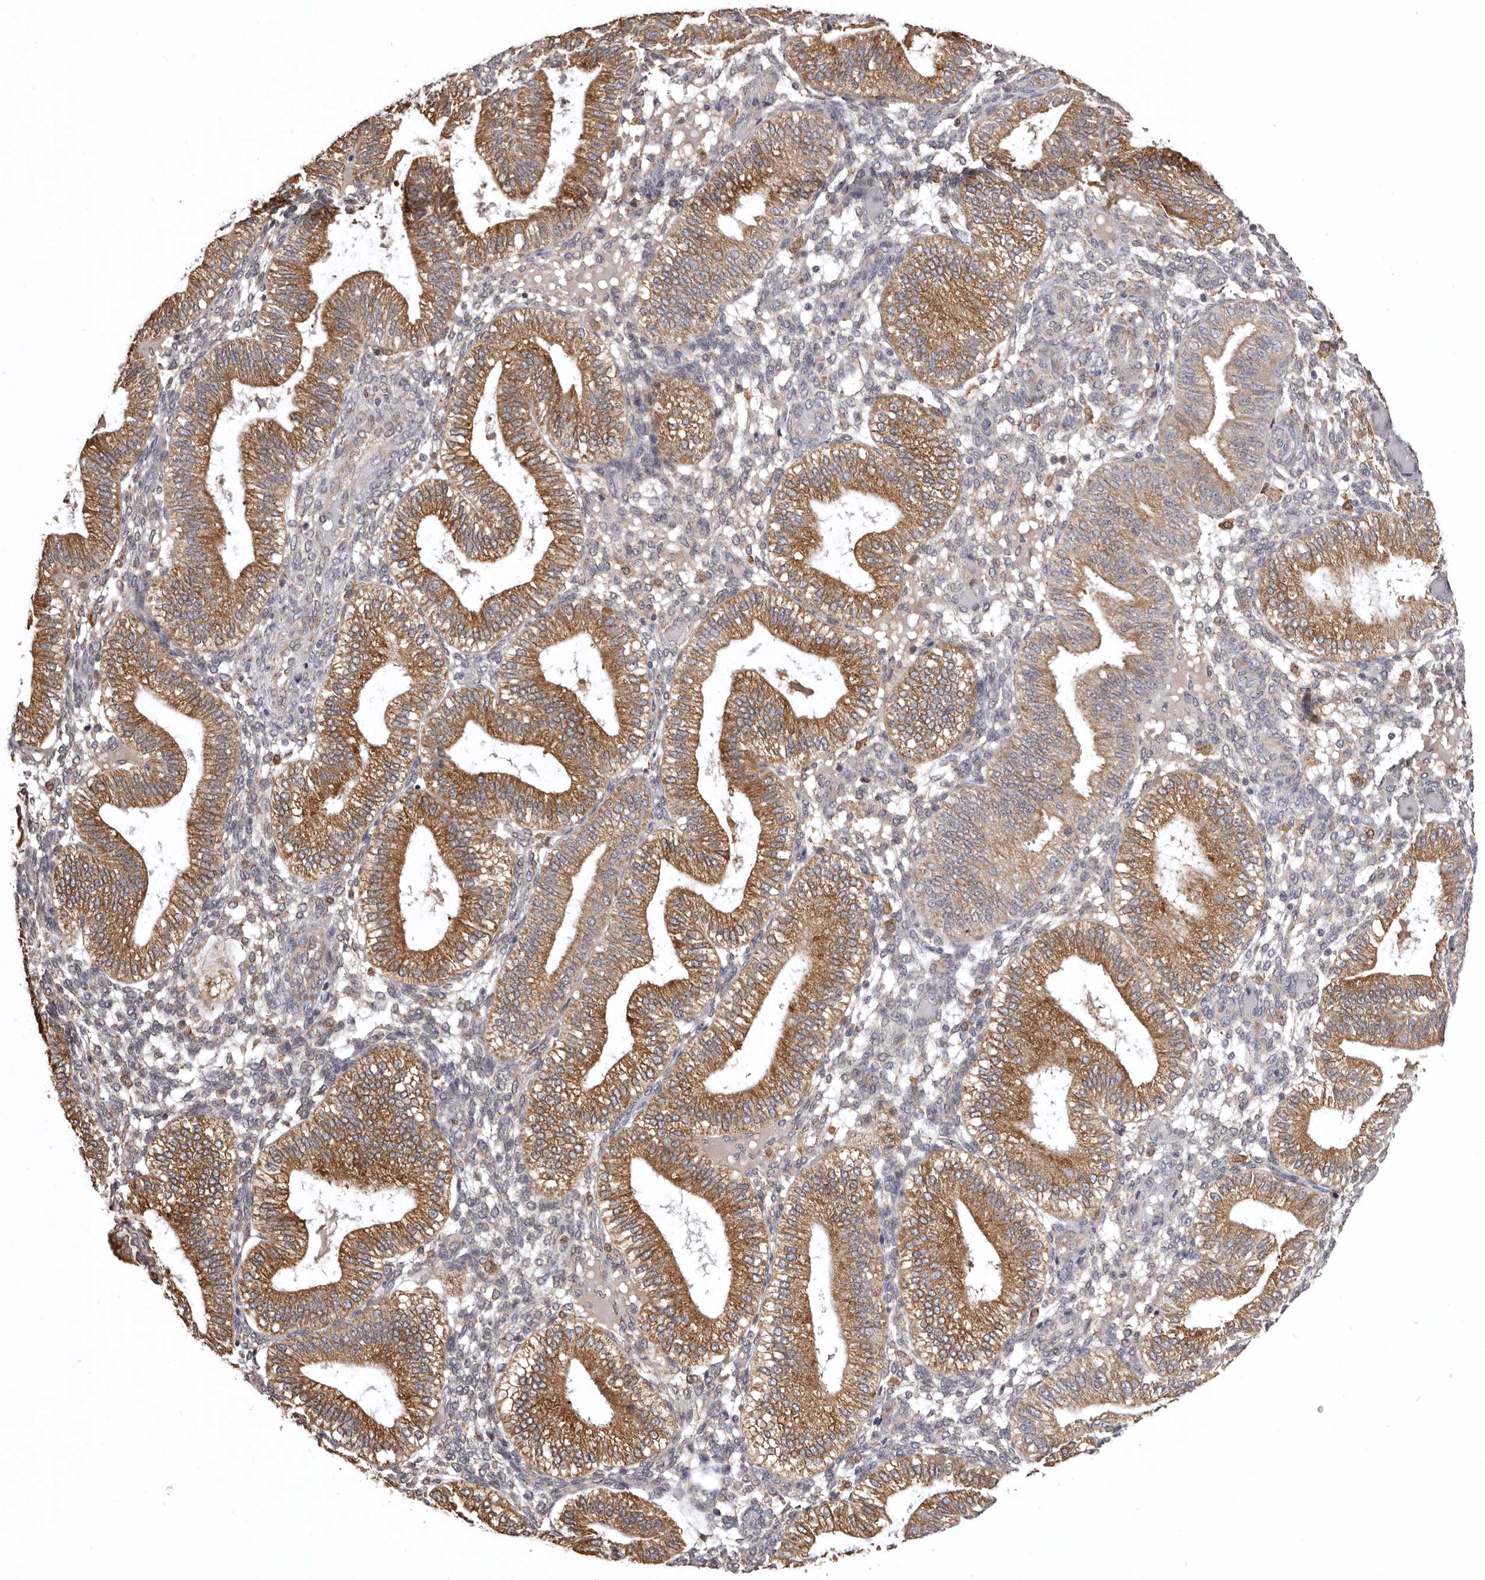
{"staining": {"intensity": "weak", "quantity": "25%-75%", "location": "cytoplasmic/membranous"}, "tissue": "endometrium", "cell_type": "Cells in endometrial stroma", "image_type": "normal", "snomed": [{"axis": "morphology", "description": "Normal tissue, NOS"}, {"axis": "topography", "description": "Endometrium"}], "caption": "Immunohistochemical staining of unremarkable human endometrium demonstrates weak cytoplasmic/membranous protein expression in about 25%-75% of cells in endometrial stroma.", "gene": "INKA2", "patient": {"sex": "female", "age": 39}}